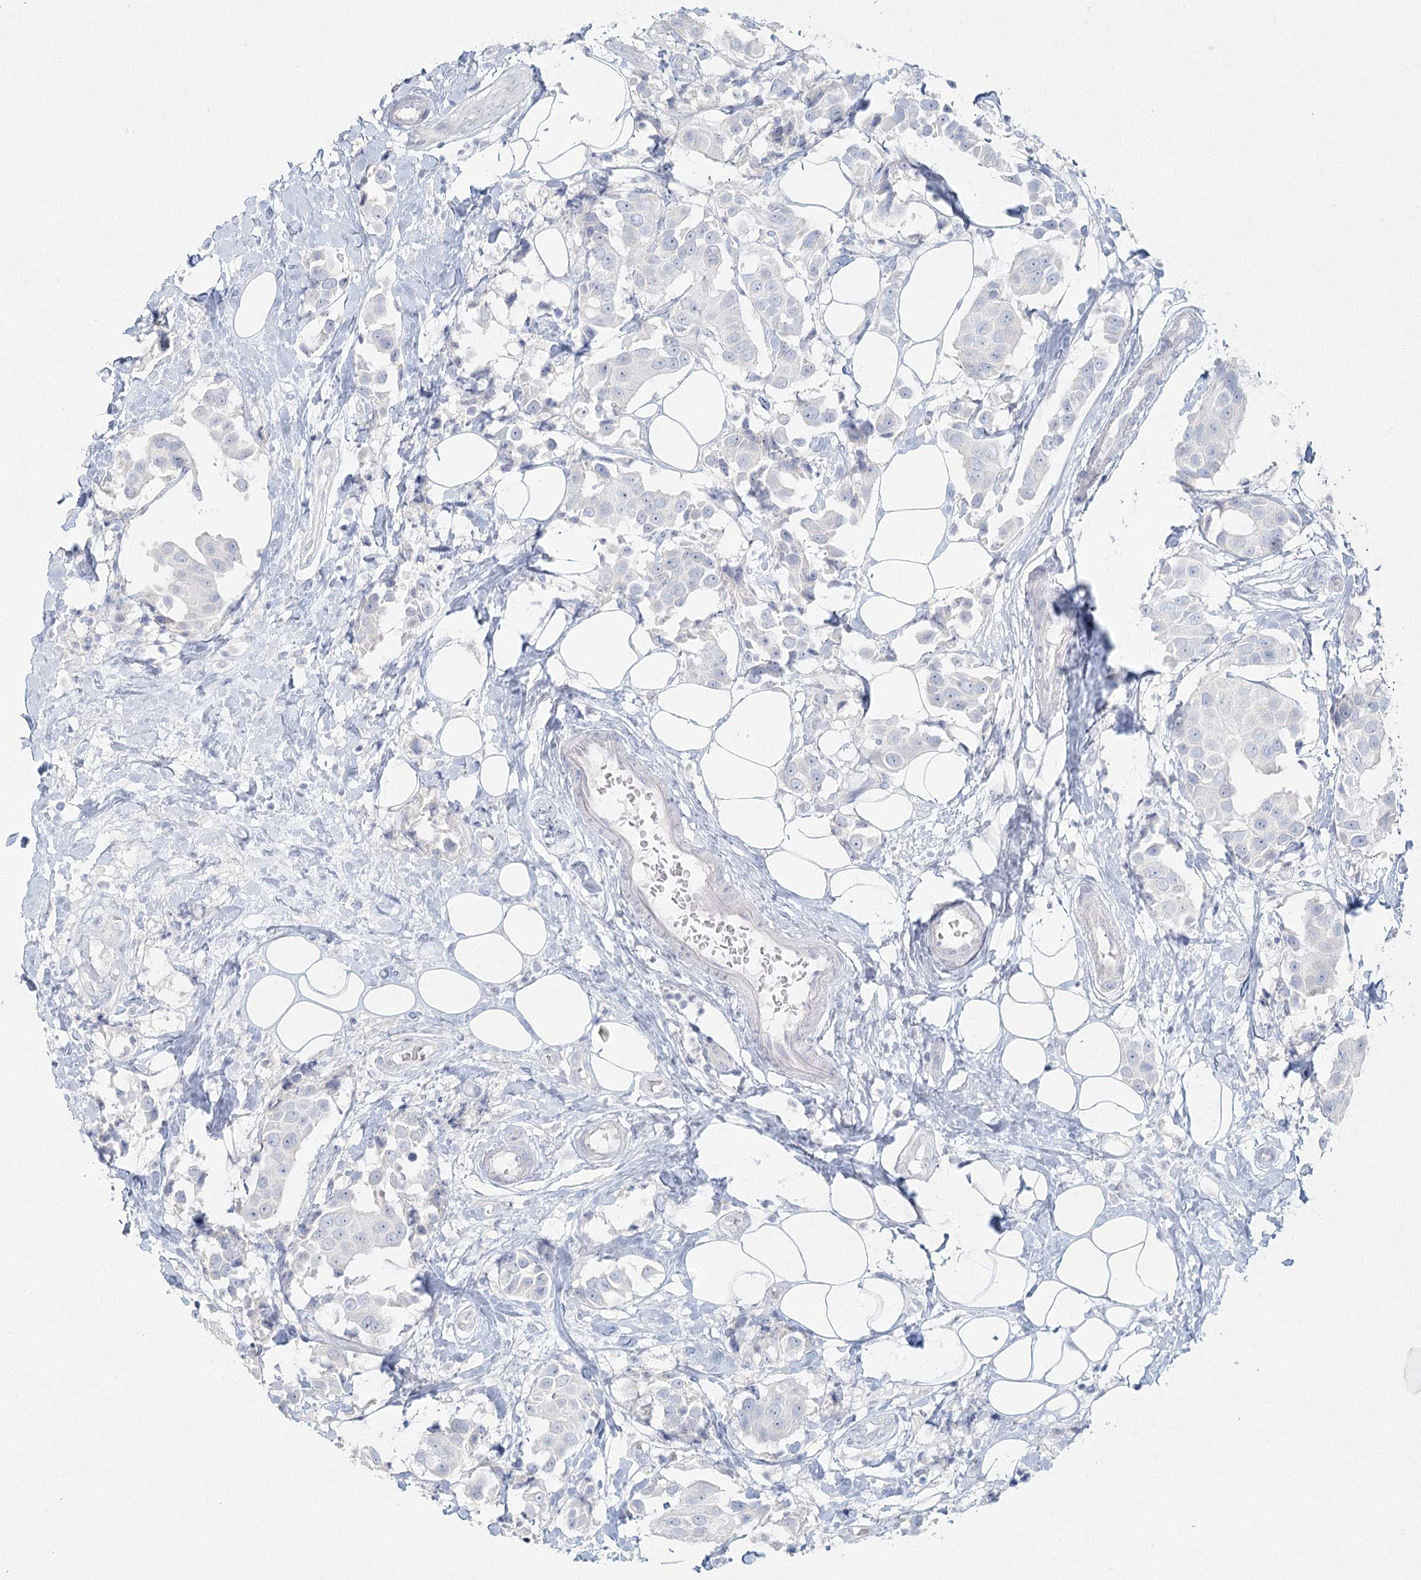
{"staining": {"intensity": "negative", "quantity": "none", "location": "none"}, "tissue": "breast cancer", "cell_type": "Tumor cells", "image_type": "cancer", "snomed": [{"axis": "morphology", "description": "Normal tissue, NOS"}, {"axis": "morphology", "description": "Duct carcinoma"}, {"axis": "topography", "description": "Breast"}], "caption": "A high-resolution micrograph shows immunohistochemistry (IHC) staining of breast cancer (infiltrating ductal carcinoma), which displays no significant expression in tumor cells.", "gene": "LRP2BP", "patient": {"sex": "female", "age": 39}}